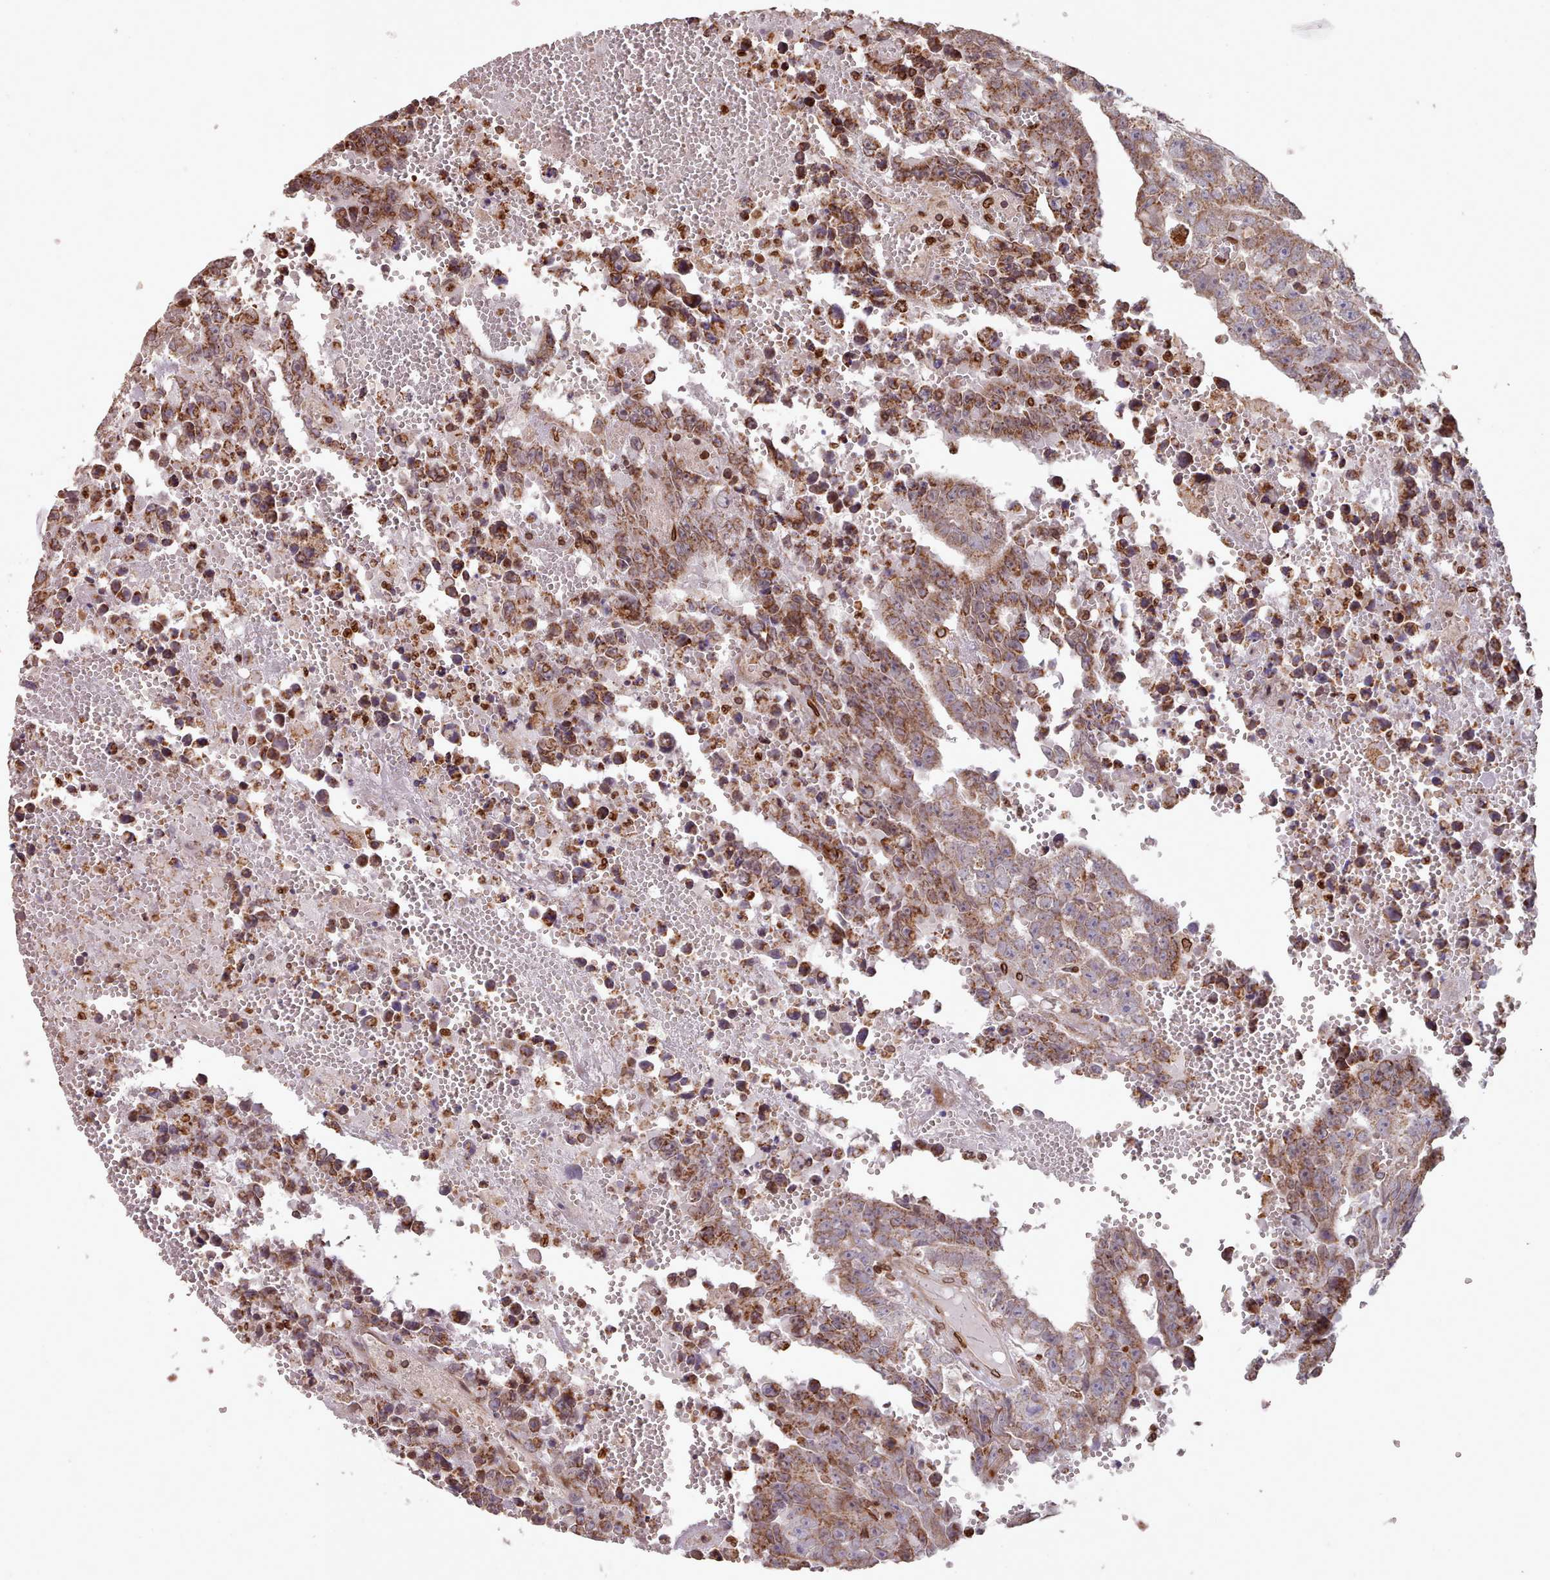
{"staining": {"intensity": "moderate", "quantity": "25%-75%", "location": "cytoplasmic/membranous"}, "tissue": "testis cancer", "cell_type": "Tumor cells", "image_type": "cancer", "snomed": [{"axis": "morphology", "description": "Carcinoma, Embryonal, NOS"}, {"axis": "topography", "description": "Testis"}], "caption": "A photomicrograph showing moderate cytoplasmic/membranous staining in approximately 25%-75% of tumor cells in embryonal carcinoma (testis), as visualized by brown immunohistochemical staining.", "gene": "TOR1AIP1", "patient": {"sex": "male", "age": 25}}